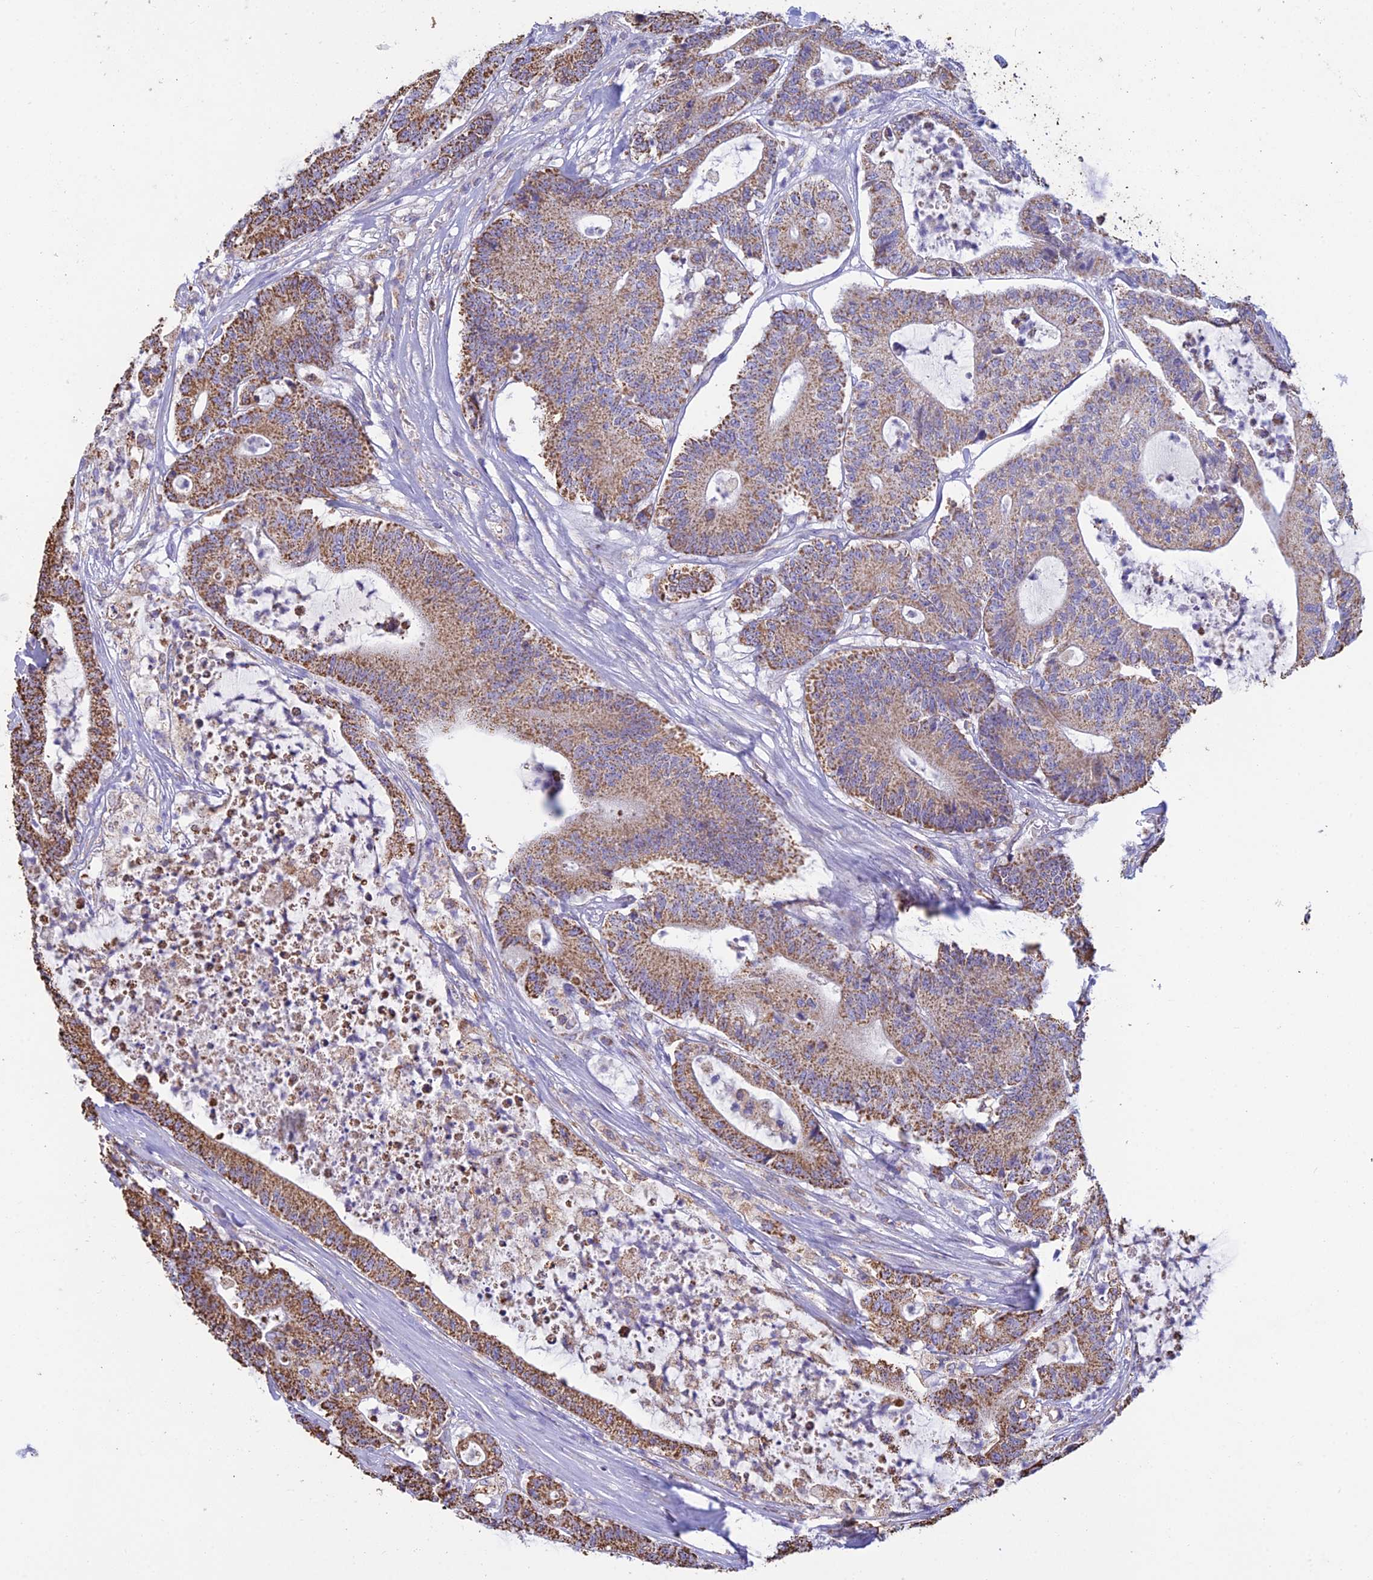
{"staining": {"intensity": "moderate", "quantity": ">75%", "location": "cytoplasmic/membranous"}, "tissue": "colorectal cancer", "cell_type": "Tumor cells", "image_type": "cancer", "snomed": [{"axis": "morphology", "description": "Adenocarcinoma, NOS"}, {"axis": "topography", "description": "Colon"}], "caption": "Adenocarcinoma (colorectal) stained with immunohistochemistry (IHC) shows moderate cytoplasmic/membranous staining in approximately >75% of tumor cells. (IHC, brightfield microscopy, high magnification).", "gene": "OR2W3", "patient": {"sex": "female", "age": 84}}